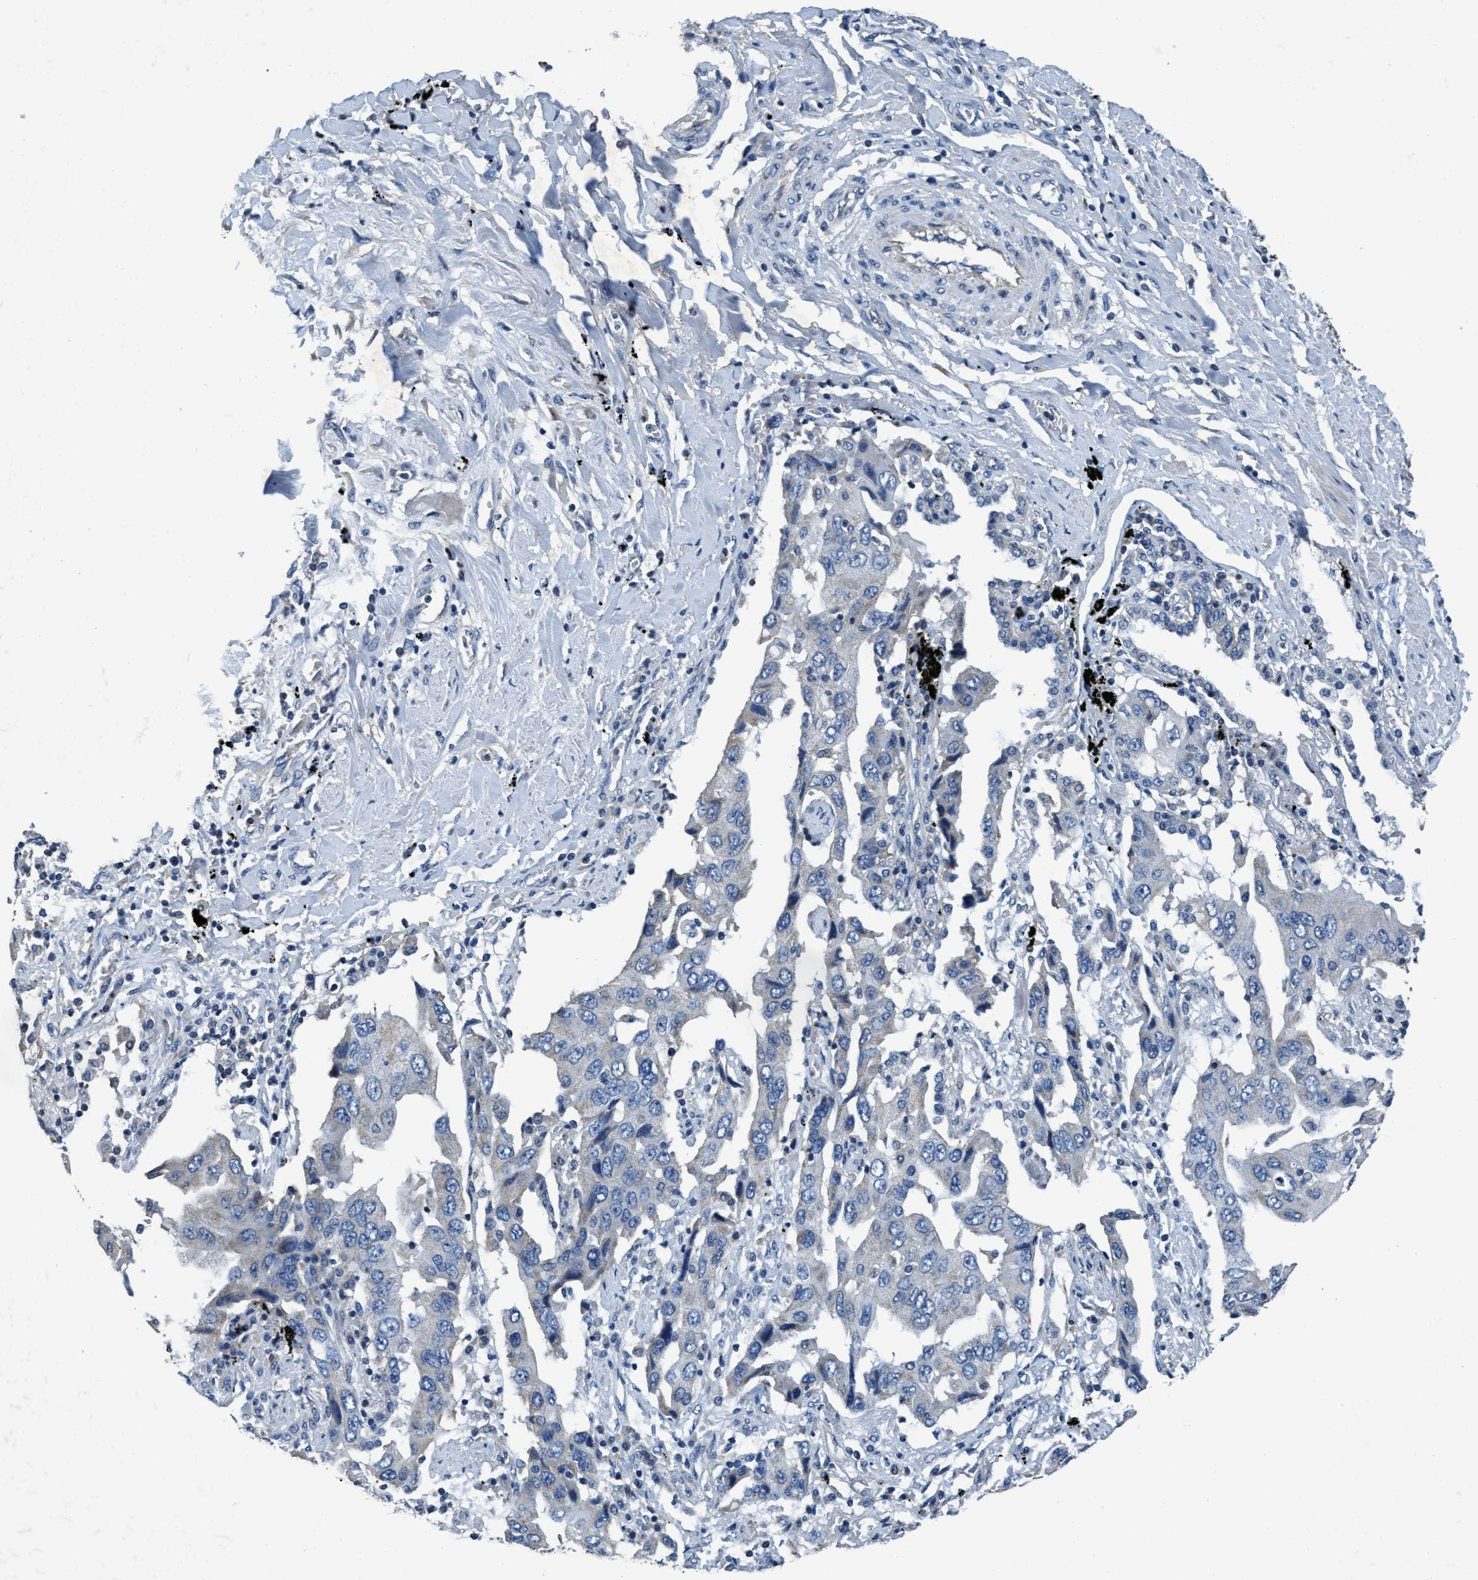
{"staining": {"intensity": "negative", "quantity": "none", "location": "none"}, "tissue": "lung cancer", "cell_type": "Tumor cells", "image_type": "cancer", "snomed": [{"axis": "morphology", "description": "Adenocarcinoma, NOS"}, {"axis": "topography", "description": "Lung"}], "caption": "Immunohistochemical staining of adenocarcinoma (lung) shows no significant positivity in tumor cells.", "gene": "ANKFN1", "patient": {"sex": "female", "age": 65}}